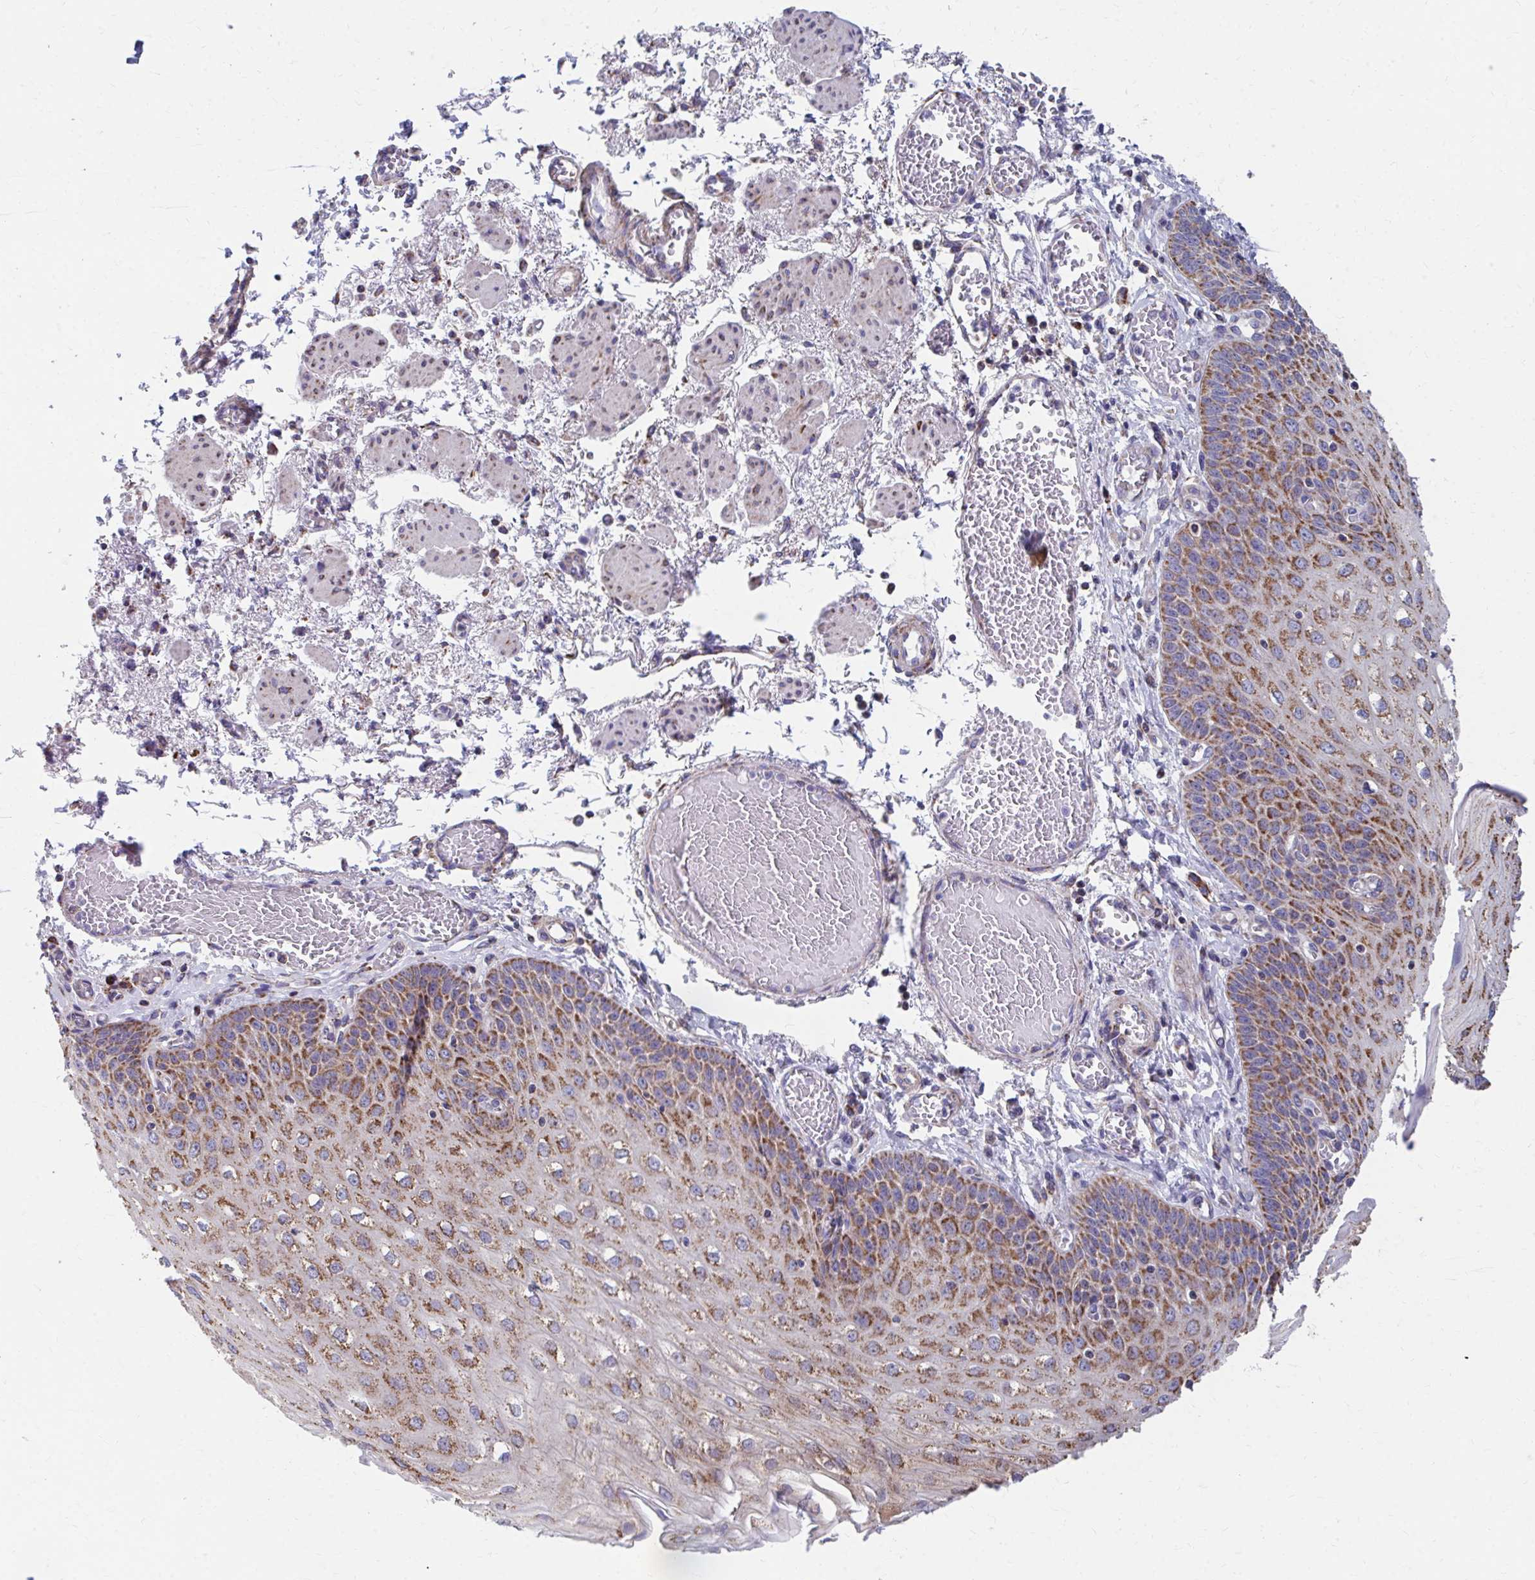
{"staining": {"intensity": "moderate", "quantity": ">75%", "location": "cytoplasmic/membranous"}, "tissue": "esophagus", "cell_type": "Squamous epithelial cells", "image_type": "normal", "snomed": [{"axis": "morphology", "description": "Normal tissue, NOS"}, {"axis": "morphology", "description": "Adenocarcinoma, NOS"}, {"axis": "topography", "description": "Esophagus"}], "caption": "About >75% of squamous epithelial cells in benign human esophagus exhibit moderate cytoplasmic/membranous protein staining as visualized by brown immunohistochemical staining.", "gene": "RCC1L", "patient": {"sex": "male", "age": 81}}